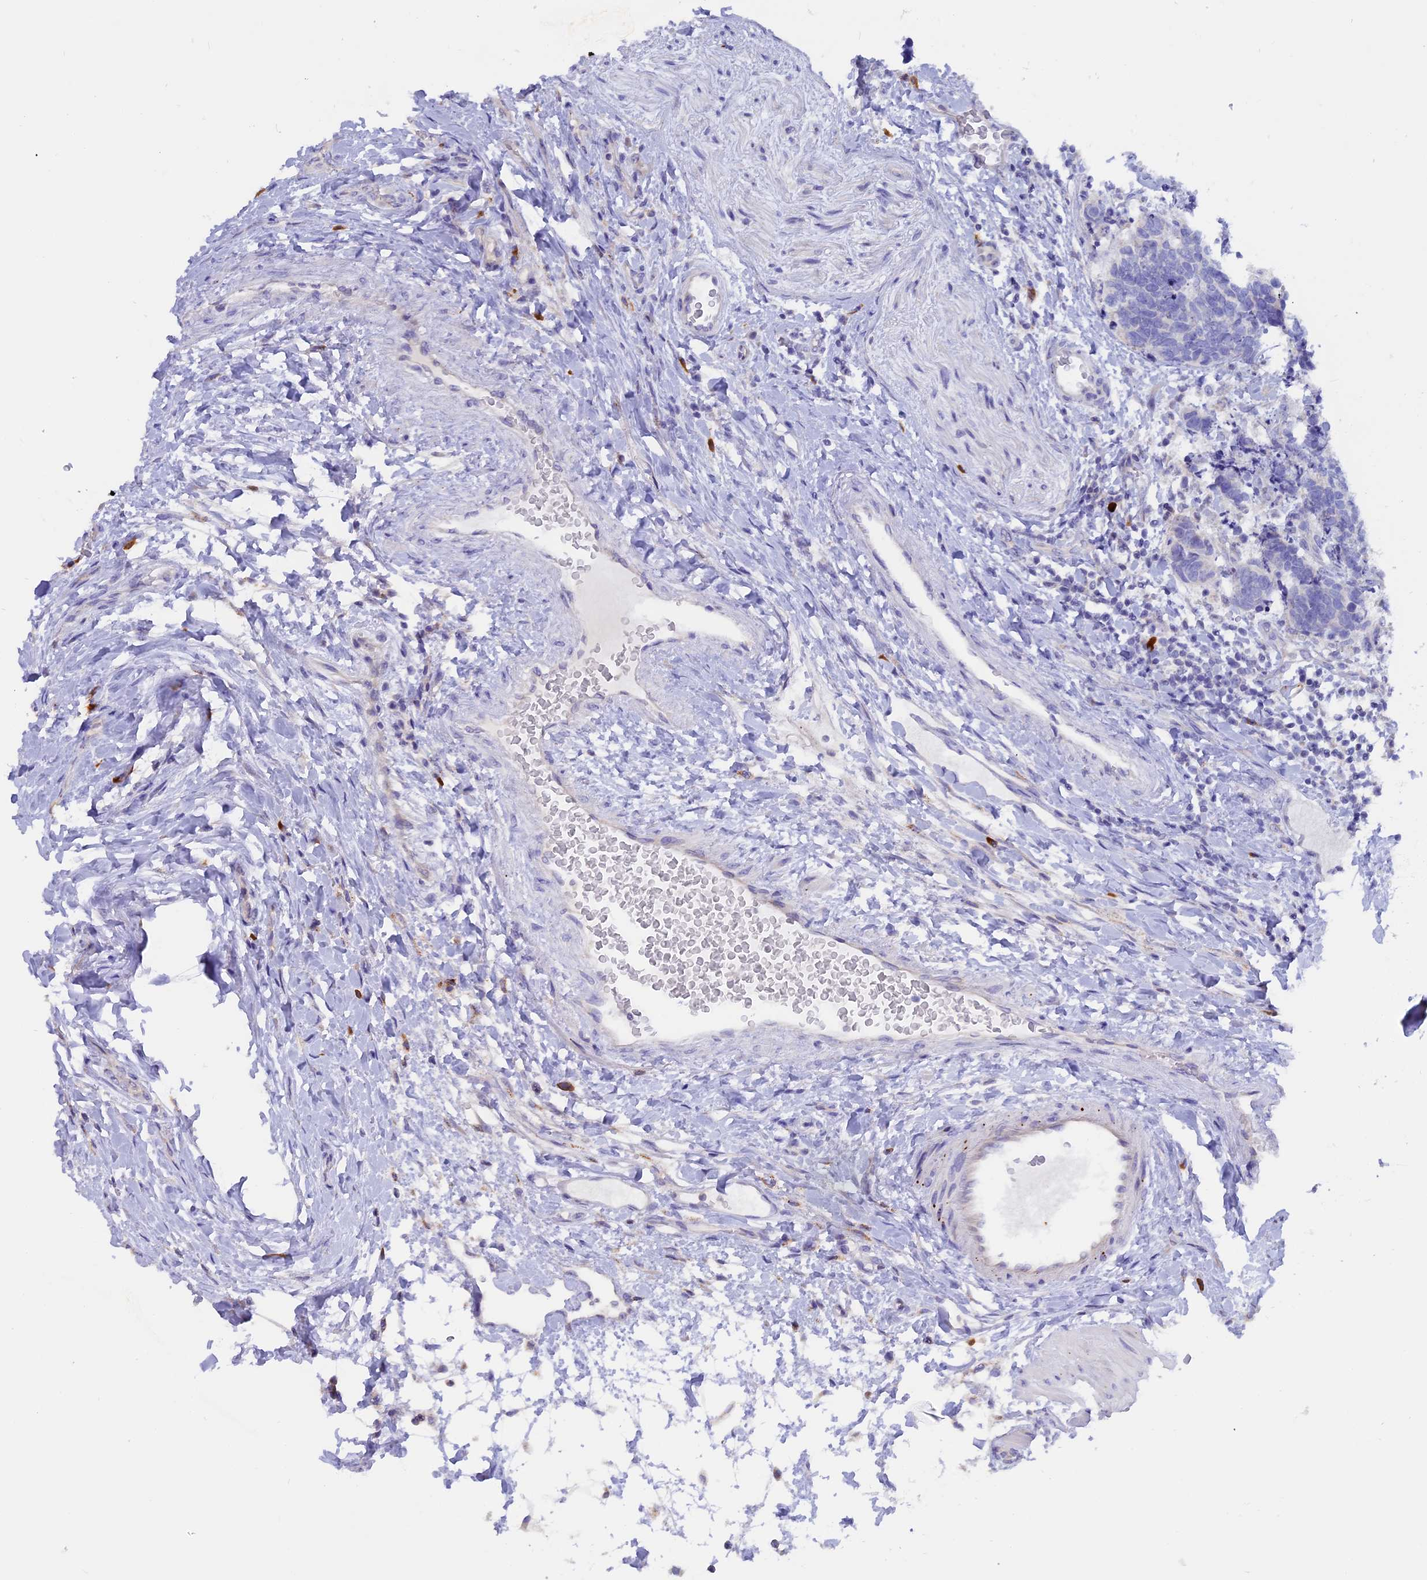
{"staining": {"intensity": "negative", "quantity": "none", "location": "none"}, "tissue": "carcinoid", "cell_type": "Tumor cells", "image_type": "cancer", "snomed": [{"axis": "morphology", "description": "Carcinoma, NOS"}, {"axis": "morphology", "description": "Carcinoid, malignant, NOS"}, {"axis": "topography", "description": "Urinary bladder"}], "caption": "Immunohistochemistry (IHC) of human carcinoid shows no expression in tumor cells.", "gene": "LYPD6", "patient": {"sex": "male", "age": 57}}